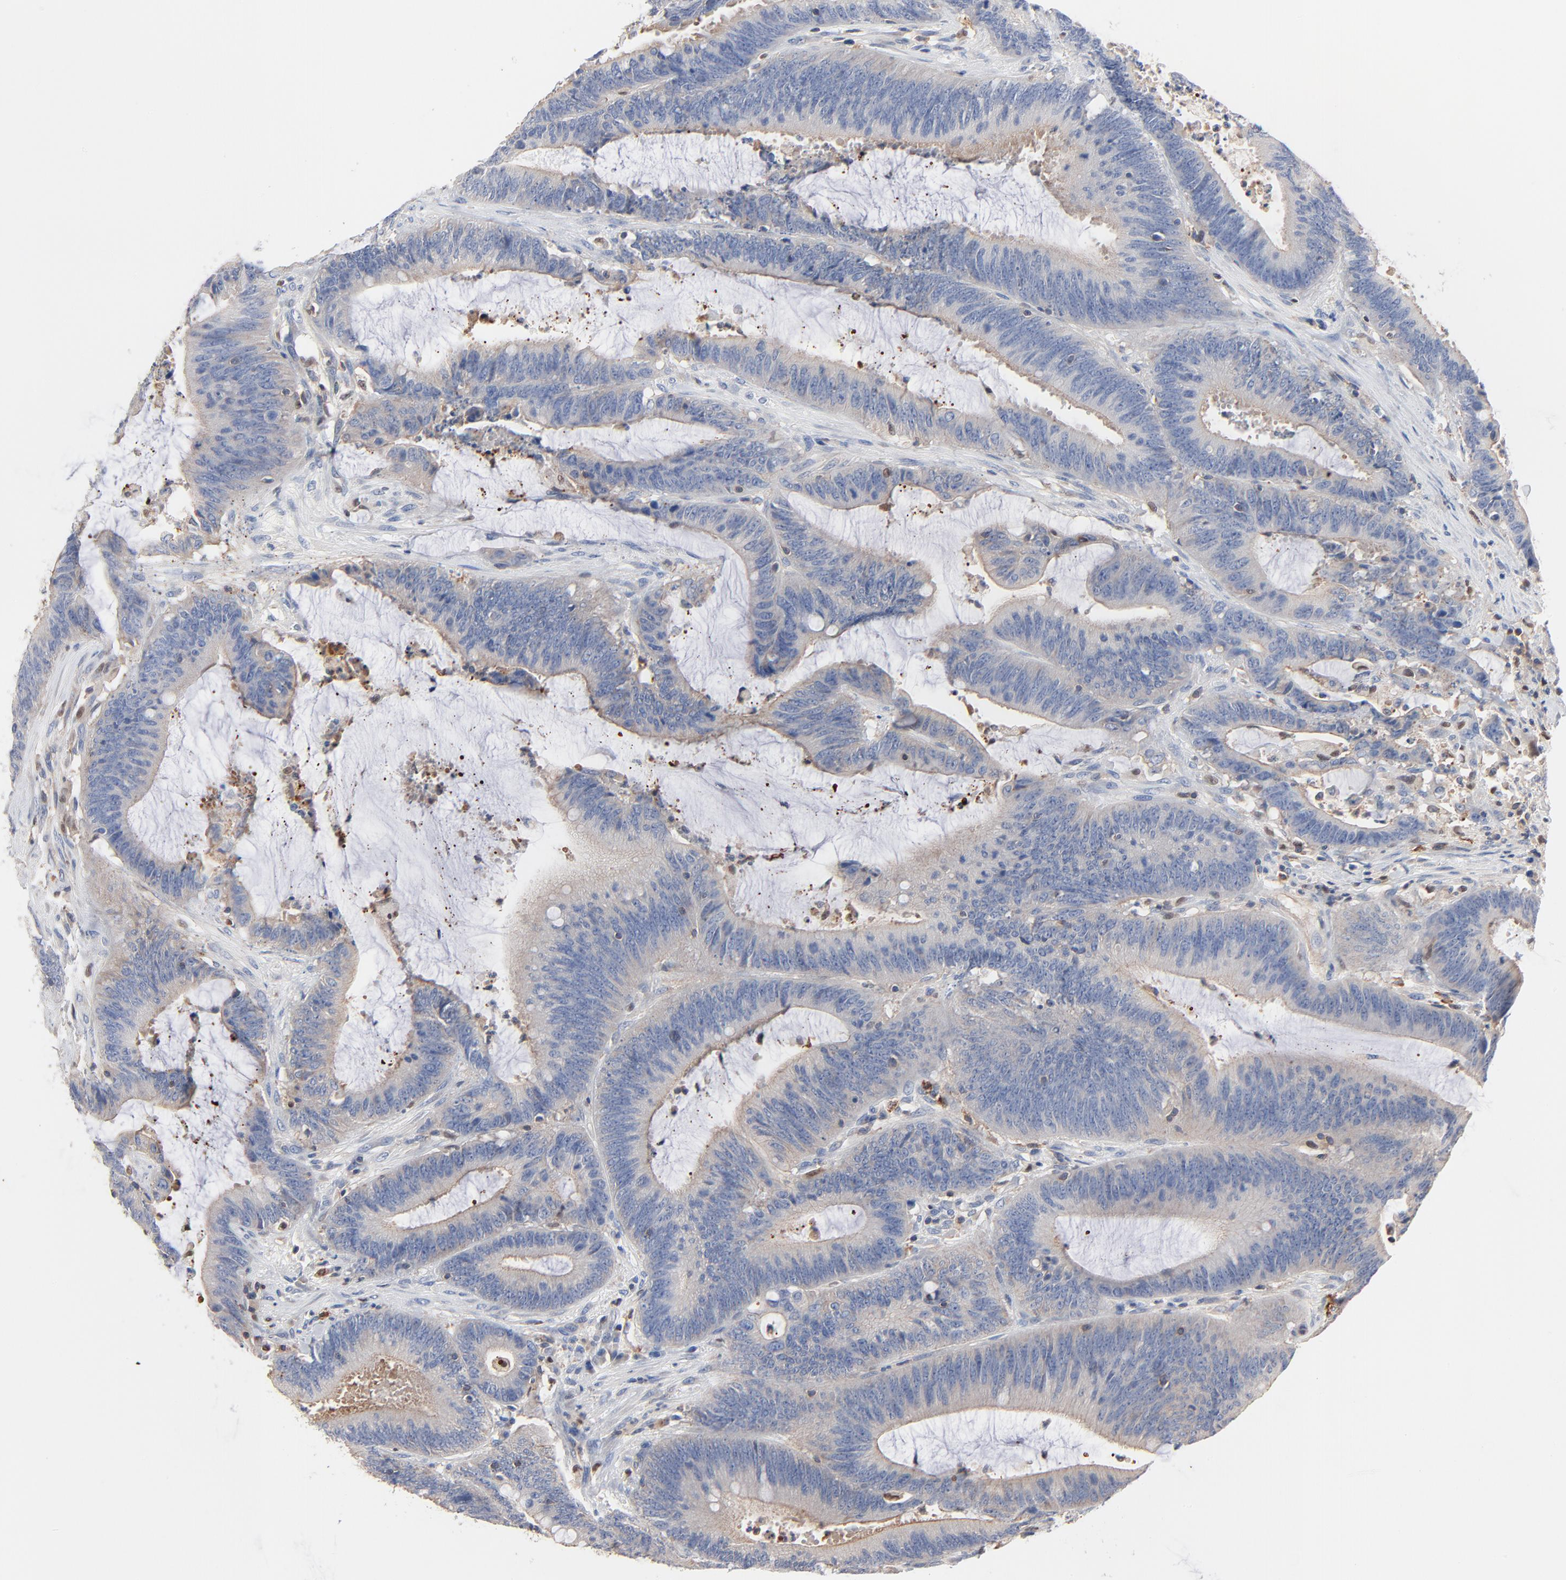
{"staining": {"intensity": "negative", "quantity": "none", "location": "none"}, "tissue": "colorectal cancer", "cell_type": "Tumor cells", "image_type": "cancer", "snomed": [{"axis": "morphology", "description": "Adenocarcinoma, NOS"}, {"axis": "topography", "description": "Rectum"}], "caption": "The image demonstrates no significant staining in tumor cells of adenocarcinoma (colorectal).", "gene": "ARHGEF6", "patient": {"sex": "female", "age": 66}}